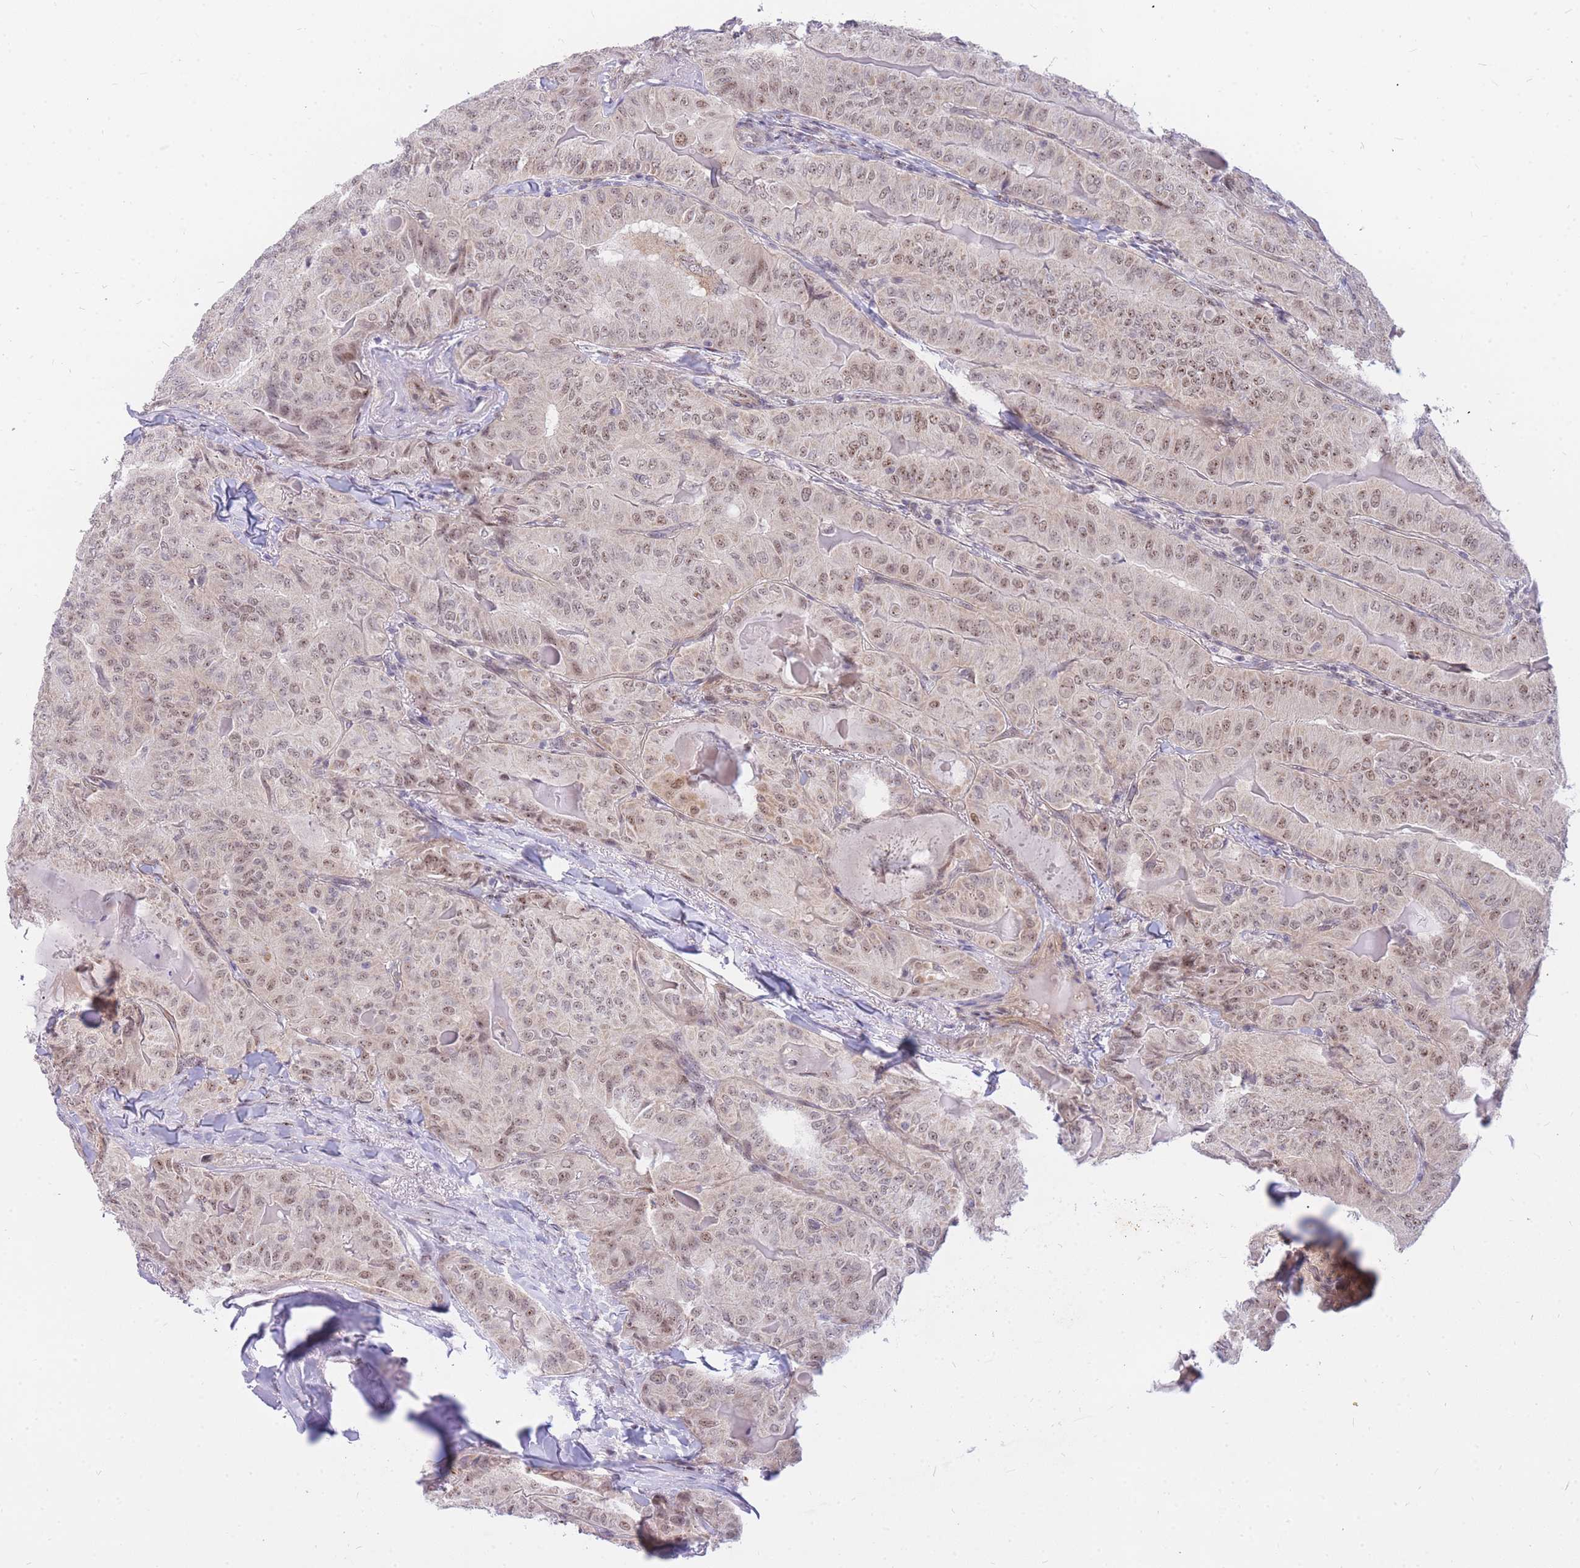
{"staining": {"intensity": "moderate", "quantity": ">75%", "location": "nuclear"}, "tissue": "thyroid cancer", "cell_type": "Tumor cells", "image_type": "cancer", "snomed": [{"axis": "morphology", "description": "Papillary adenocarcinoma, NOS"}, {"axis": "topography", "description": "Thyroid gland"}], "caption": "A high-resolution micrograph shows IHC staining of papillary adenocarcinoma (thyroid), which reveals moderate nuclear positivity in approximately >75% of tumor cells.", "gene": "TLE2", "patient": {"sex": "female", "age": 68}}